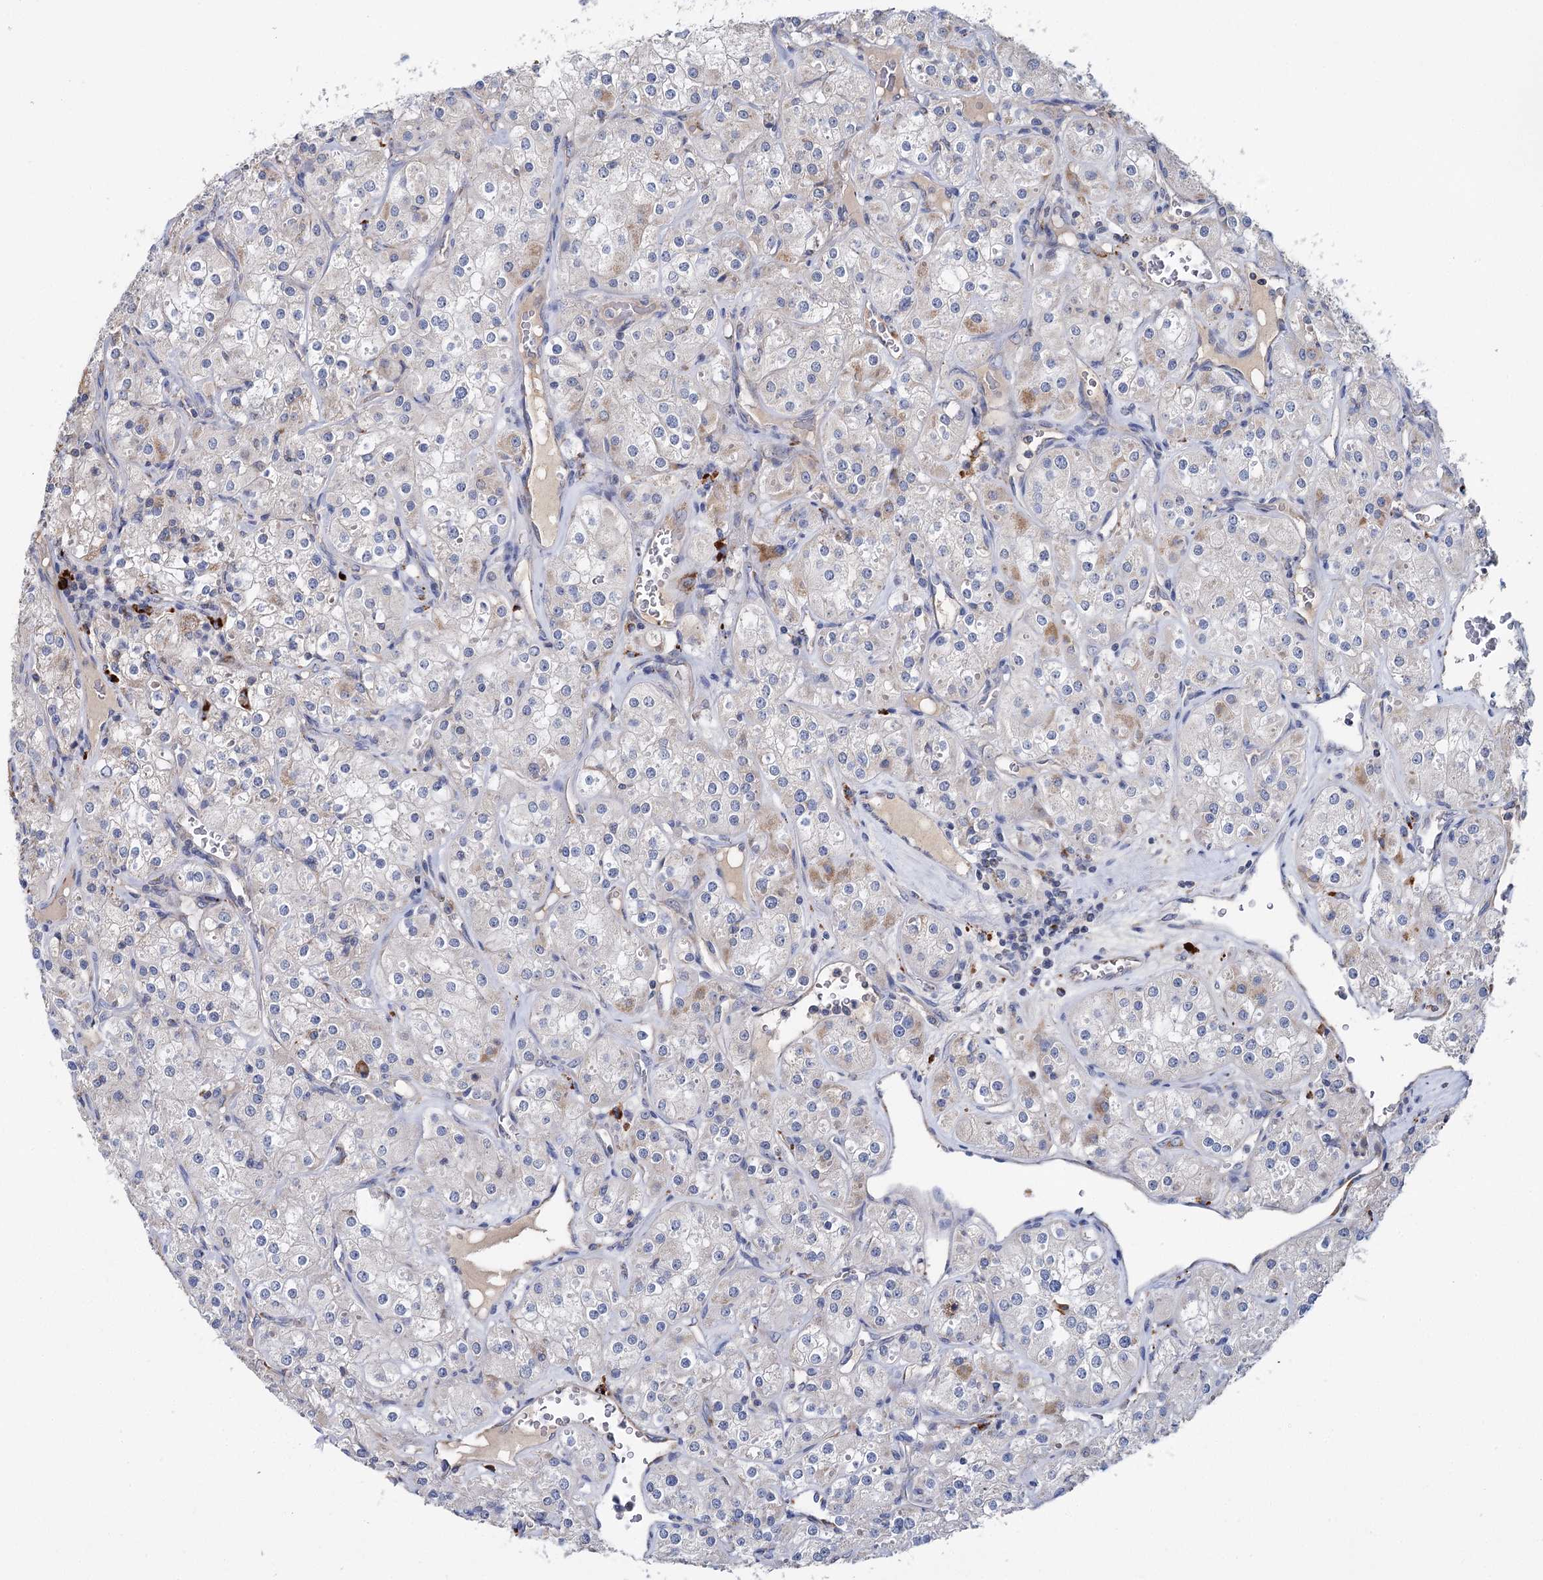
{"staining": {"intensity": "negative", "quantity": "none", "location": "none"}, "tissue": "renal cancer", "cell_type": "Tumor cells", "image_type": "cancer", "snomed": [{"axis": "morphology", "description": "Adenocarcinoma, NOS"}, {"axis": "topography", "description": "Kidney"}], "caption": "Immunohistochemistry (IHC) histopathology image of neoplastic tissue: human adenocarcinoma (renal) stained with DAB (3,3'-diaminobenzidine) displays no significant protein expression in tumor cells.", "gene": "ANKRD16", "patient": {"sex": "male", "age": 77}}